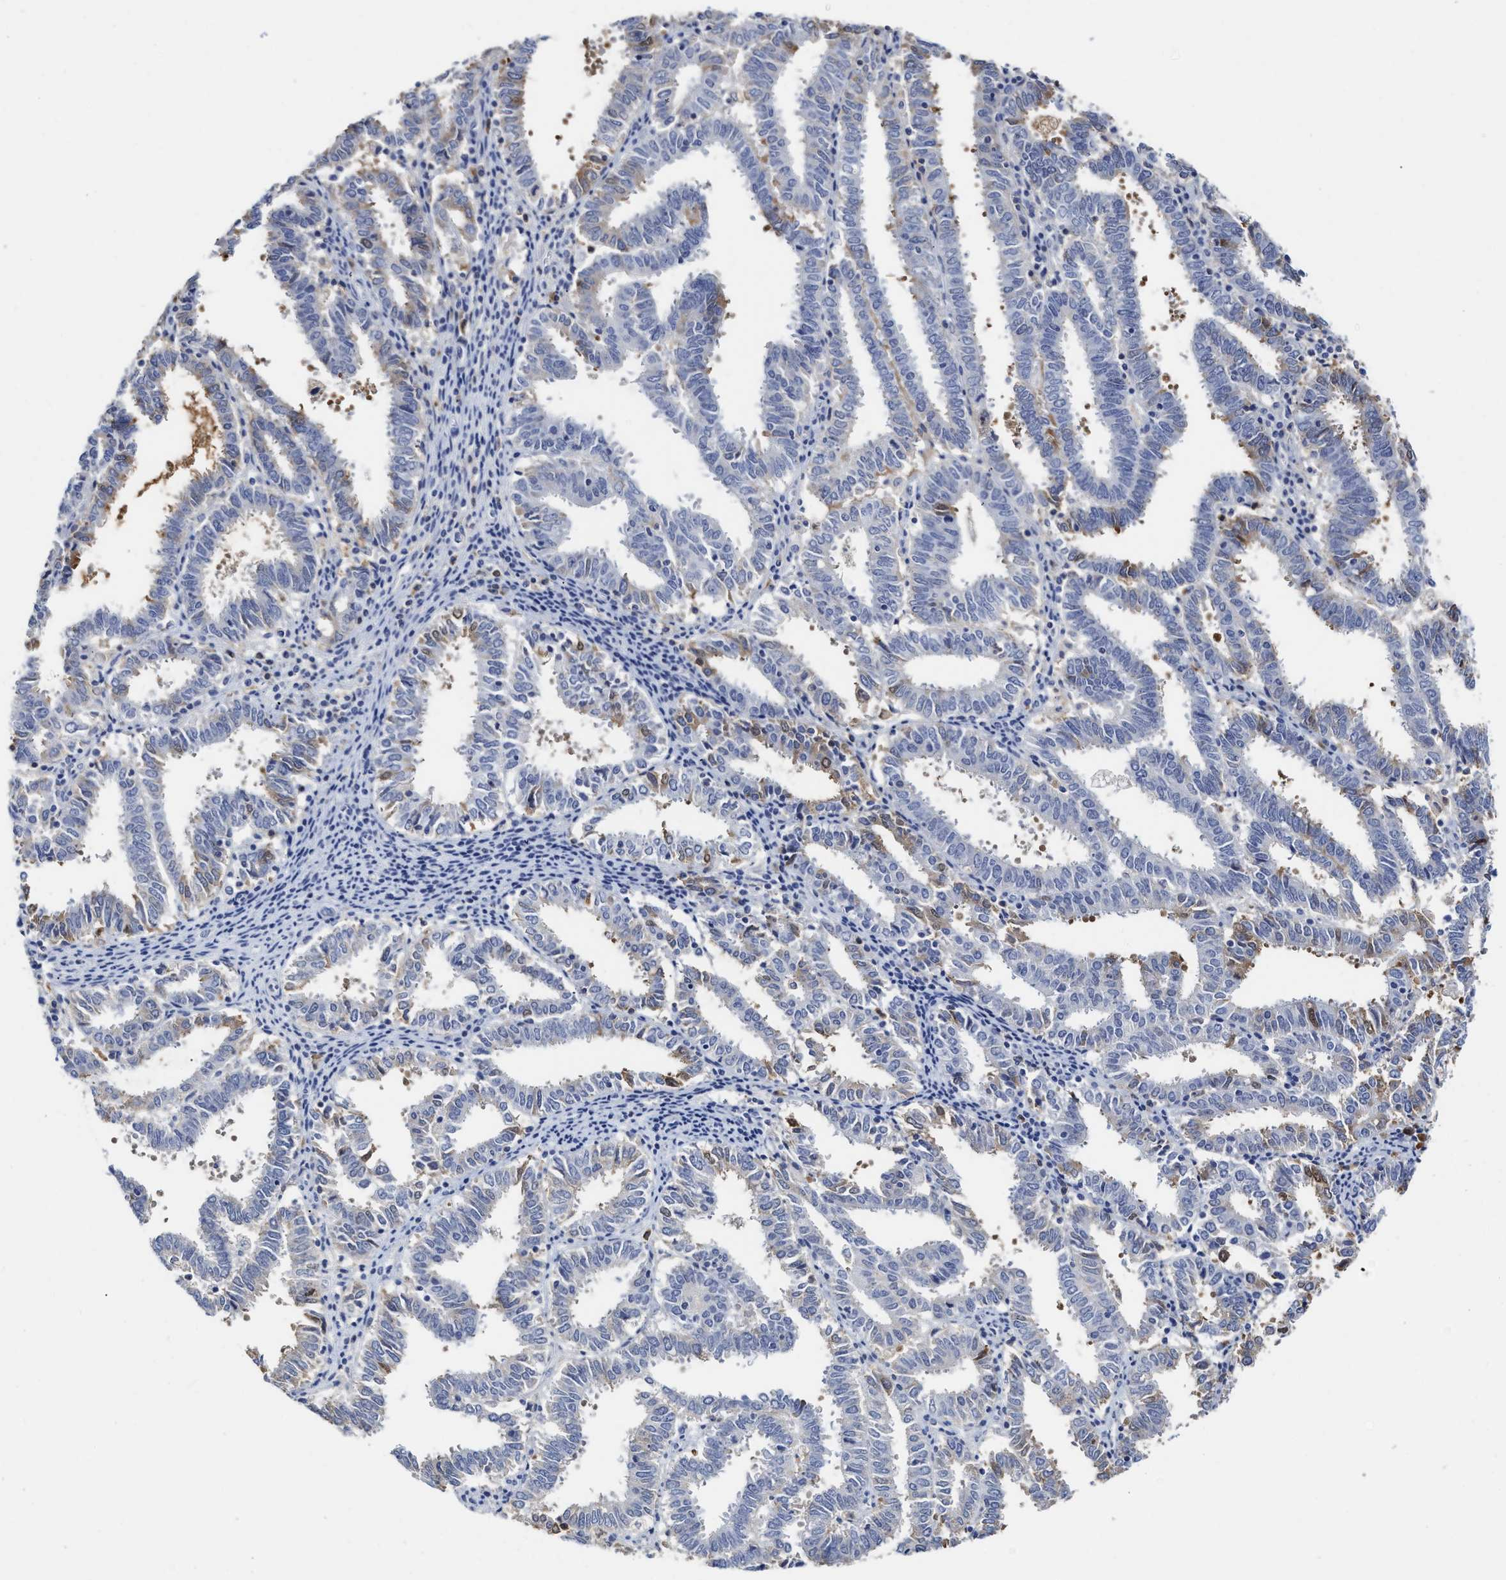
{"staining": {"intensity": "negative", "quantity": "none", "location": "none"}, "tissue": "endometrial cancer", "cell_type": "Tumor cells", "image_type": "cancer", "snomed": [{"axis": "morphology", "description": "Adenocarcinoma, NOS"}, {"axis": "topography", "description": "Uterus"}], "caption": "DAB immunohistochemical staining of human adenocarcinoma (endometrial) displays no significant staining in tumor cells.", "gene": "C2", "patient": {"sex": "female", "age": 83}}